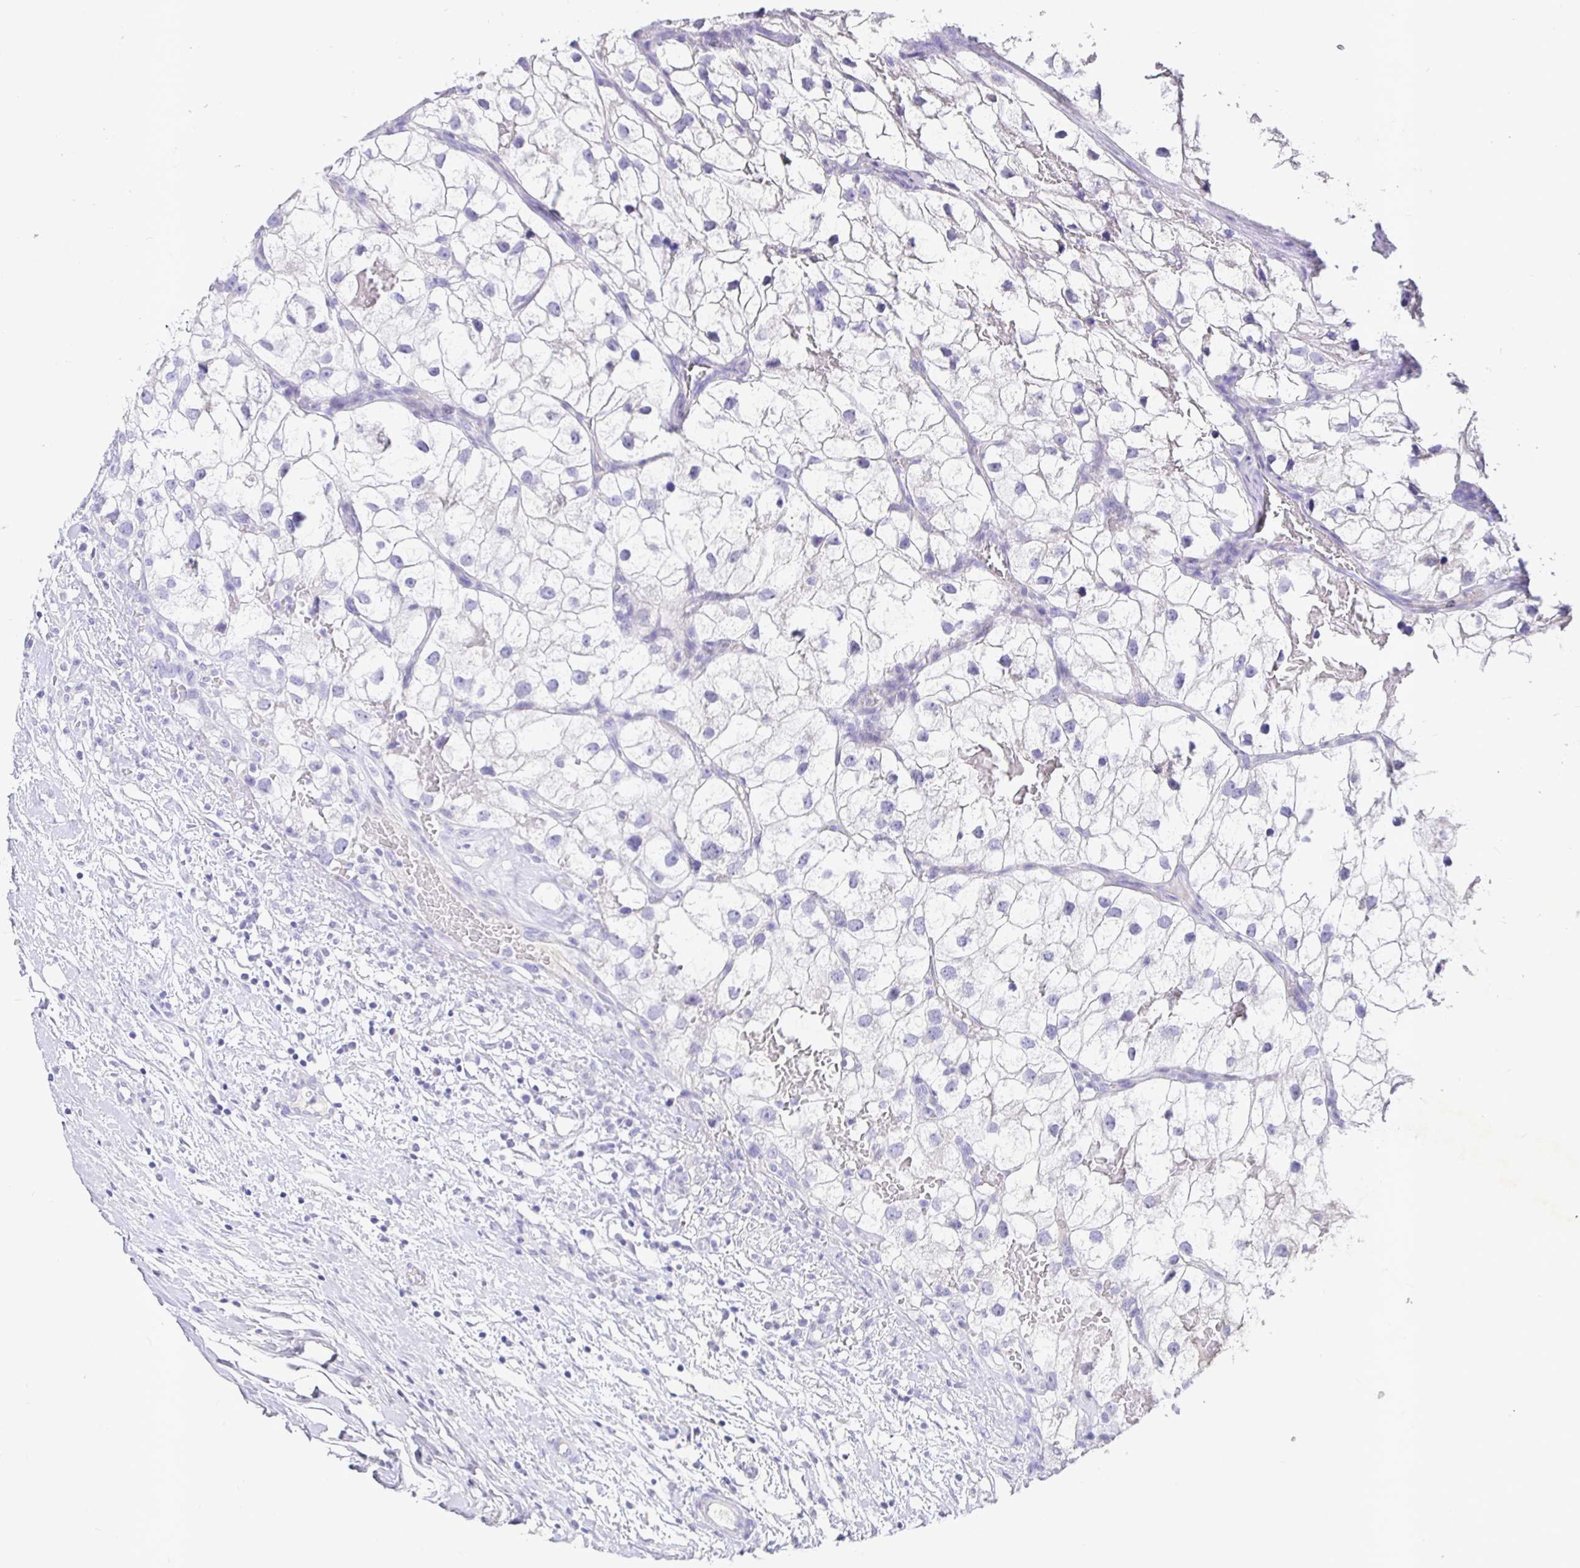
{"staining": {"intensity": "negative", "quantity": "none", "location": "none"}, "tissue": "renal cancer", "cell_type": "Tumor cells", "image_type": "cancer", "snomed": [{"axis": "morphology", "description": "Adenocarcinoma, NOS"}, {"axis": "topography", "description": "Kidney"}], "caption": "This is a image of IHC staining of adenocarcinoma (renal), which shows no staining in tumor cells.", "gene": "TPTE", "patient": {"sex": "male", "age": 59}}